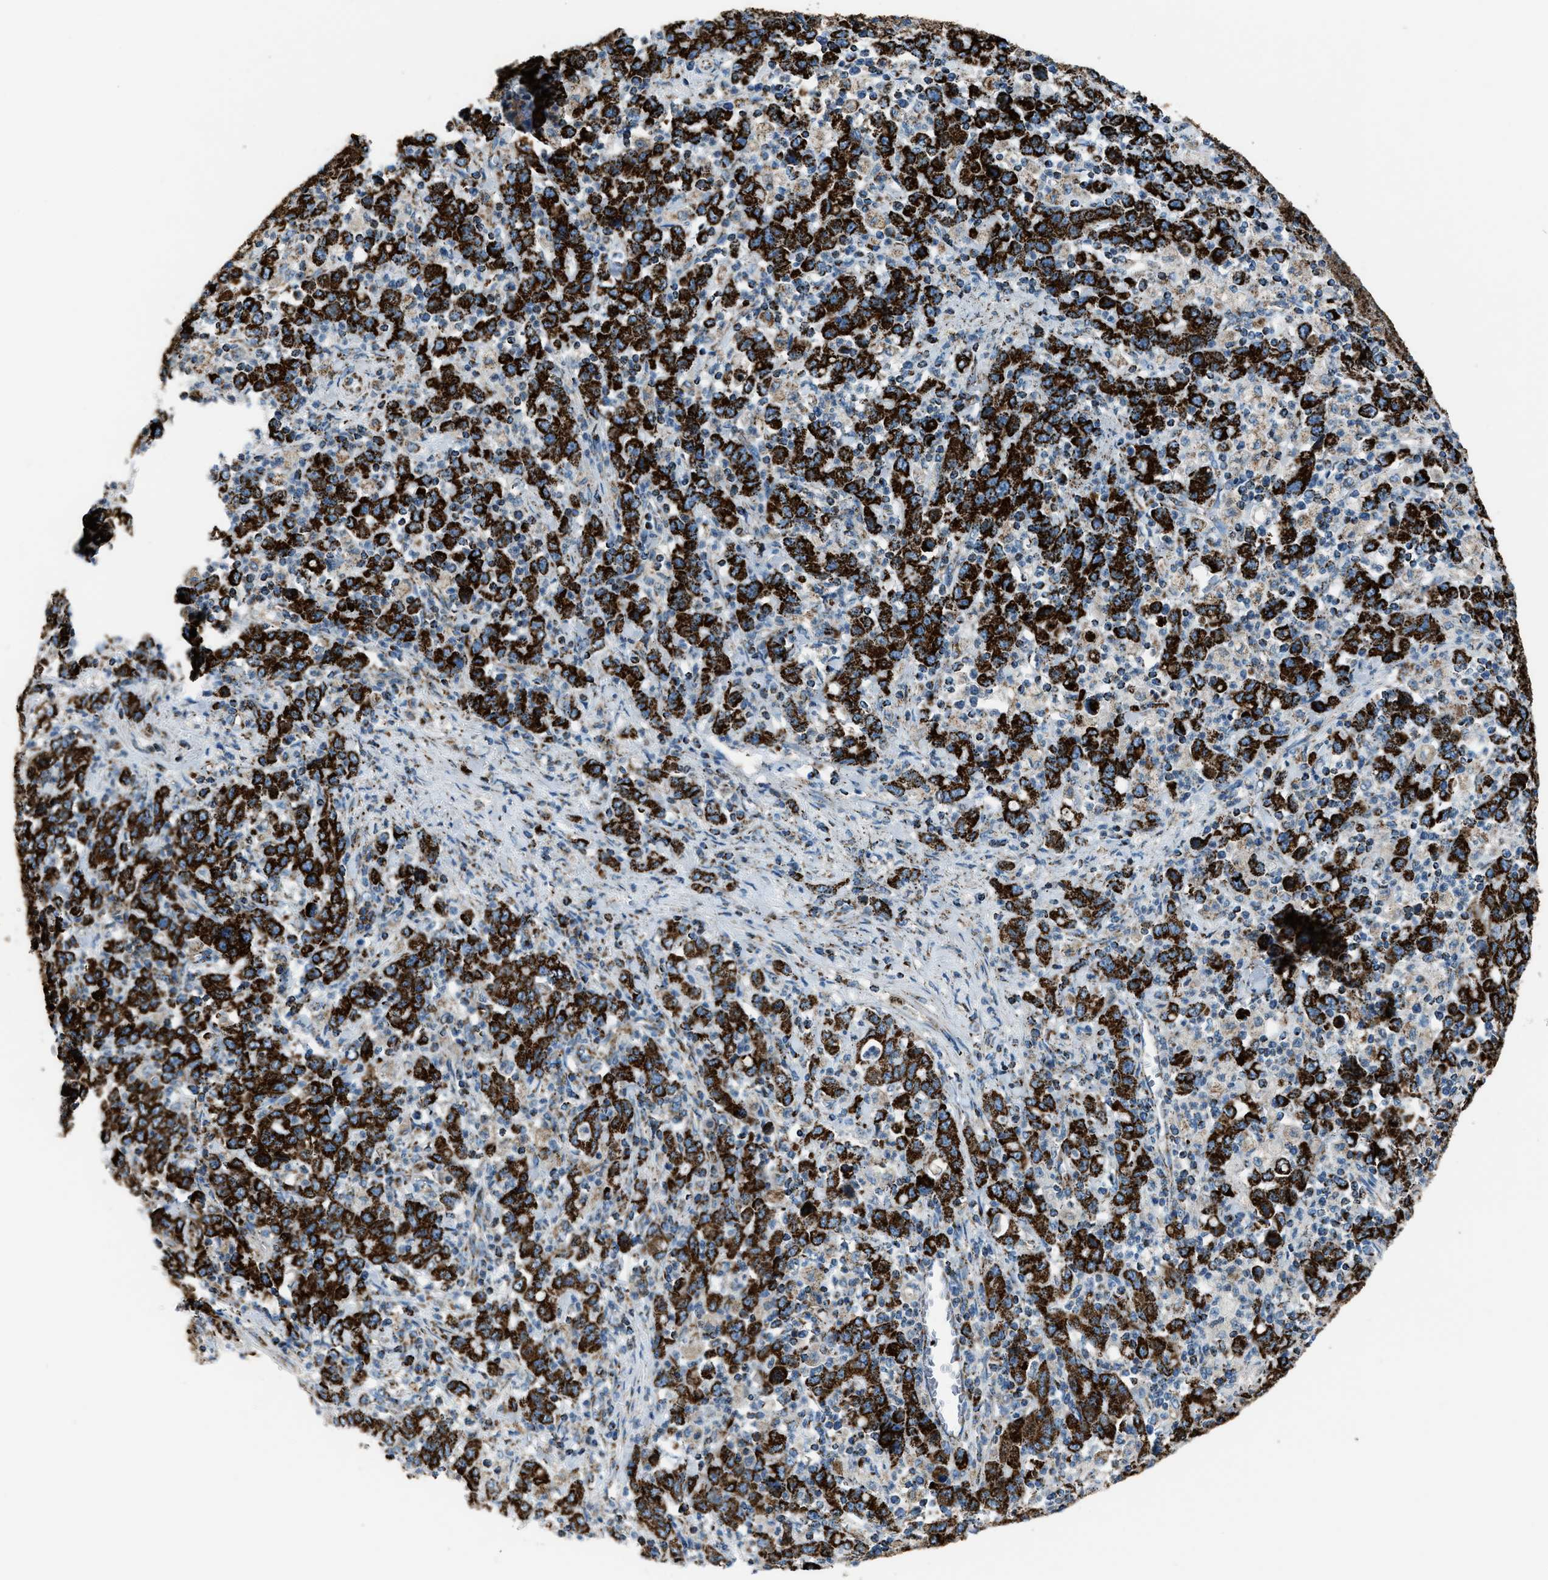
{"staining": {"intensity": "strong", "quantity": ">75%", "location": "cytoplasmic/membranous"}, "tissue": "stomach cancer", "cell_type": "Tumor cells", "image_type": "cancer", "snomed": [{"axis": "morphology", "description": "Adenocarcinoma, NOS"}, {"axis": "topography", "description": "Stomach, upper"}], "caption": "Immunohistochemistry photomicrograph of adenocarcinoma (stomach) stained for a protein (brown), which demonstrates high levels of strong cytoplasmic/membranous staining in approximately >75% of tumor cells.", "gene": "MDH2", "patient": {"sex": "male", "age": 69}}